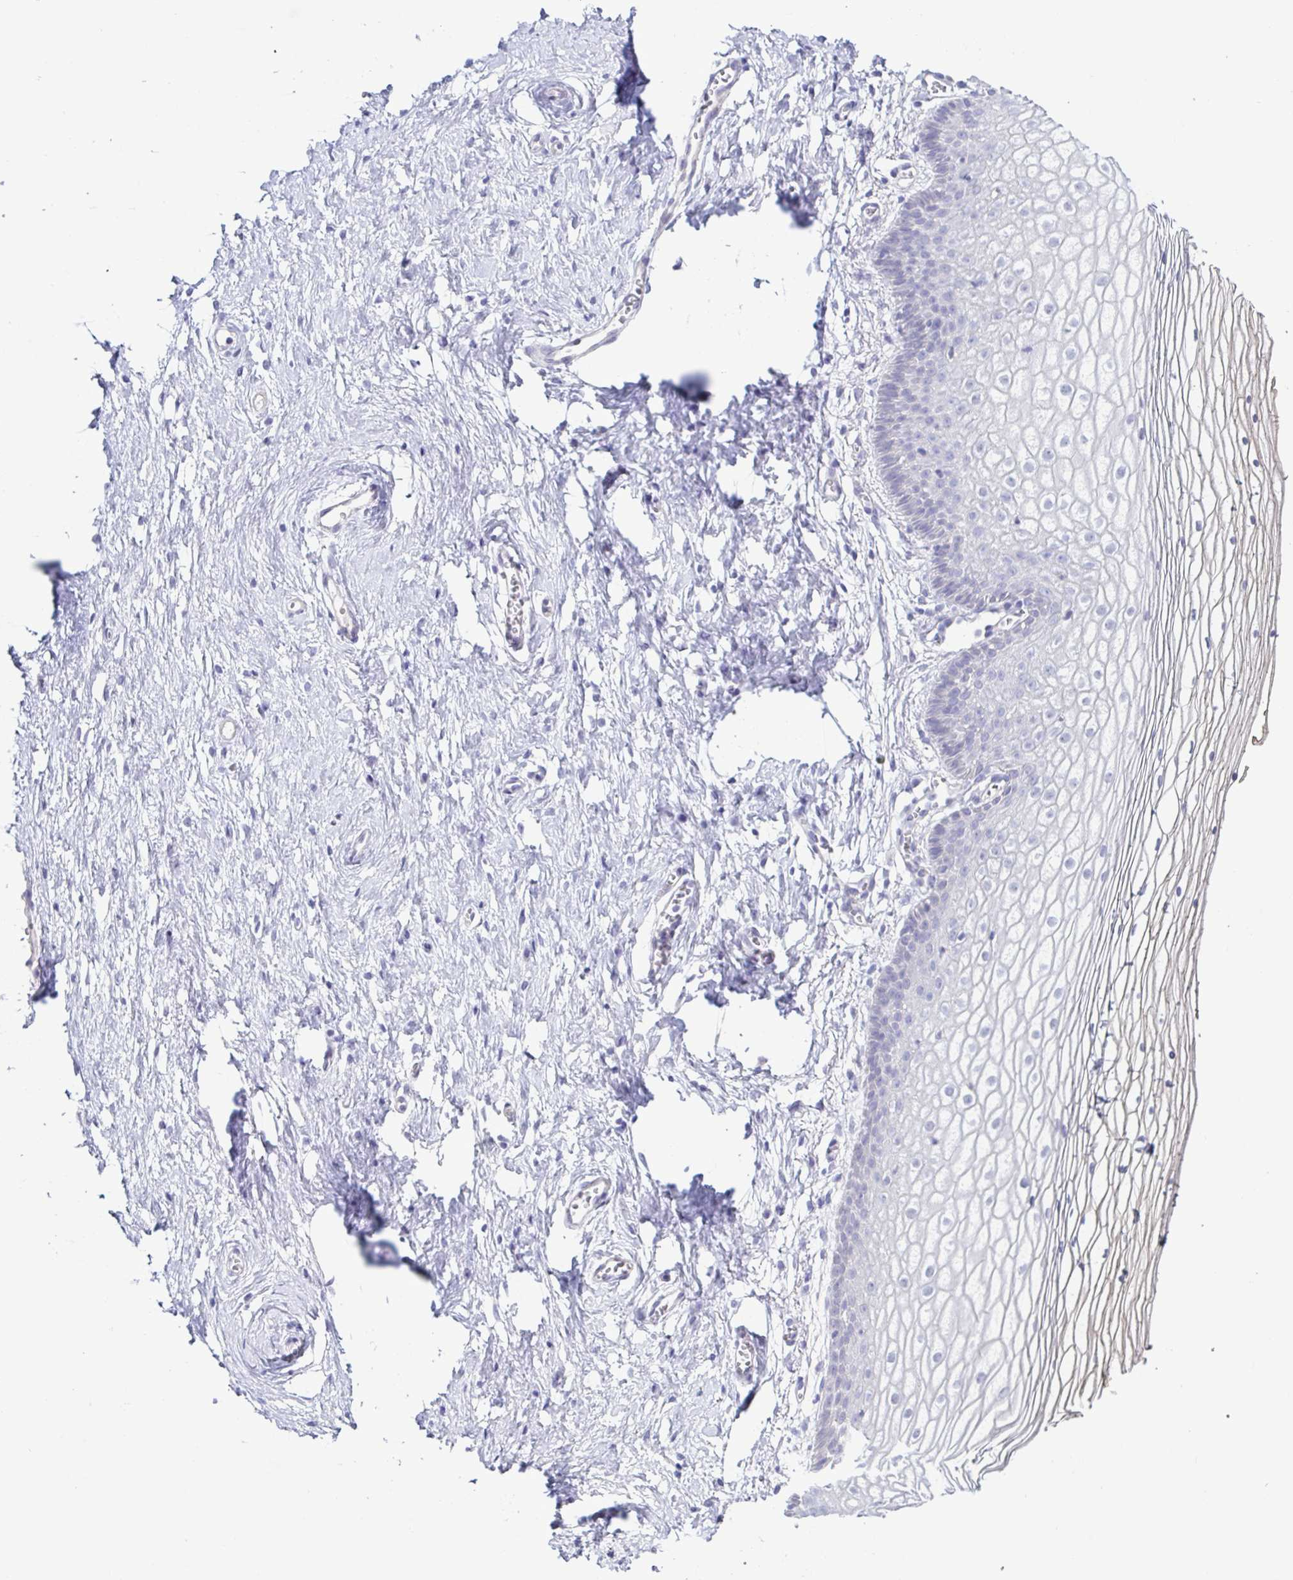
{"staining": {"intensity": "negative", "quantity": "none", "location": "none"}, "tissue": "vagina", "cell_type": "Squamous epithelial cells", "image_type": "normal", "snomed": [{"axis": "morphology", "description": "Normal tissue, NOS"}, {"axis": "topography", "description": "Vagina"}], "caption": "IHC micrograph of benign vagina: vagina stained with DAB demonstrates no significant protein staining in squamous epithelial cells.", "gene": "TERT", "patient": {"sex": "female", "age": 56}}